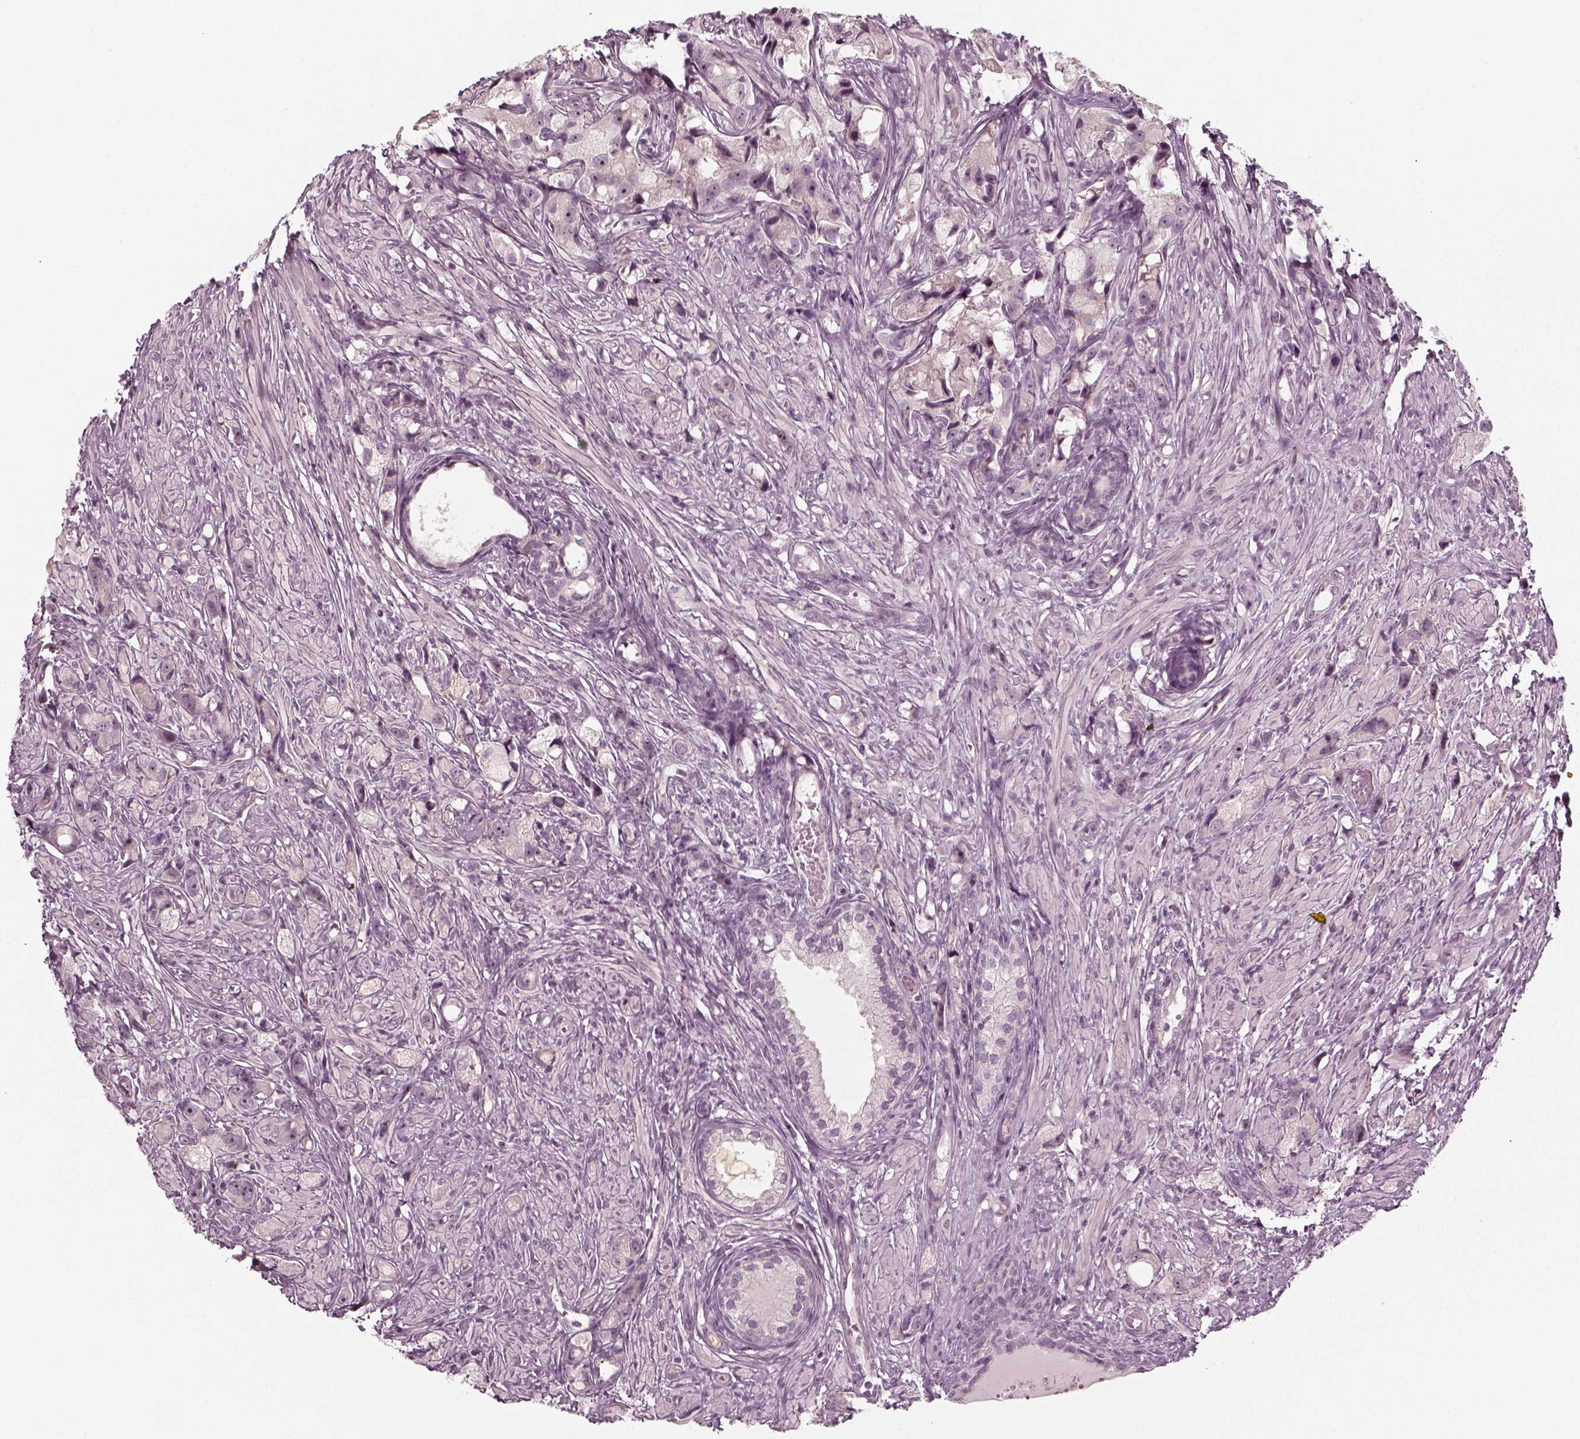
{"staining": {"intensity": "negative", "quantity": "none", "location": "none"}, "tissue": "prostate cancer", "cell_type": "Tumor cells", "image_type": "cancer", "snomed": [{"axis": "morphology", "description": "Adenocarcinoma, High grade"}, {"axis": "topography", "description": "Prostate"}], "caption": "An IHC histopathology image of prostate cancer is shown. There is no staining in tumor cells of prostate cancer. The staining was performed using DAB to visualize the protein expression in brown, while the nuclei were stained in blue with hematoxylin (Magnification: 20x).", "gene": "PNMT", "patient": {"sex": "male", "age": 75}}